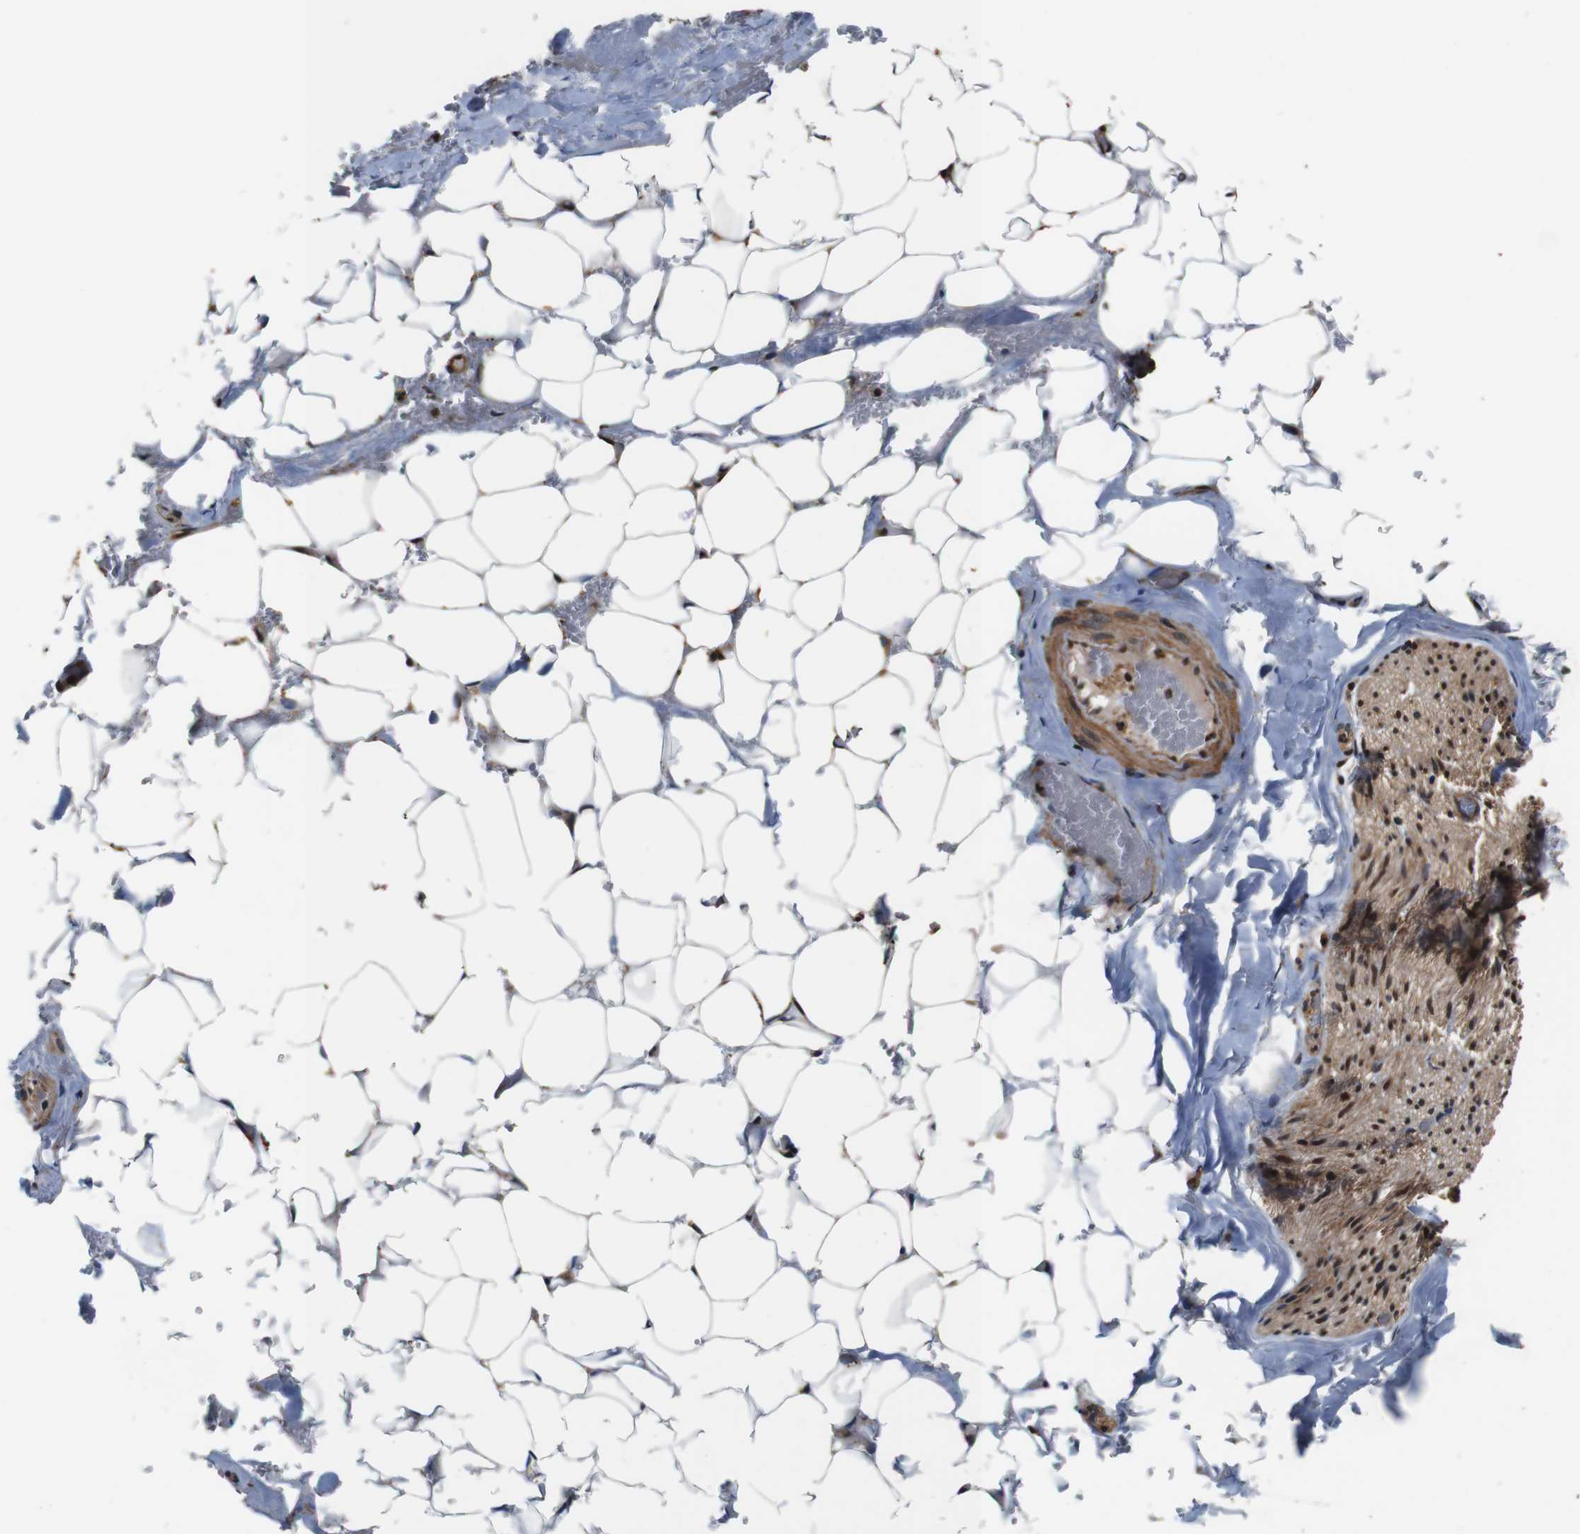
{"staining": {"intensity": "weak", "quantity": "25%-75%", "location": "cytoplasmic/membranous"}, "tissue": "adipose tissue", "cell_type": "Adipocytes", "image_type": "normal", "snomed": [{"axis": "morphology", "description": "Normal tissue, NOS"}, {"axis": "topography", "description": "Peripheral nerve tissue"}], "caption": "Weak cytoplasmic/membranous protein staining is identified in approximately 25%-75% of adipocytes in adipose tissue. (DAB = brown stain, brightfield microscopy at high magnification).", "gene": "LRP4", "patient": {"sex": "male", "age": 70}}